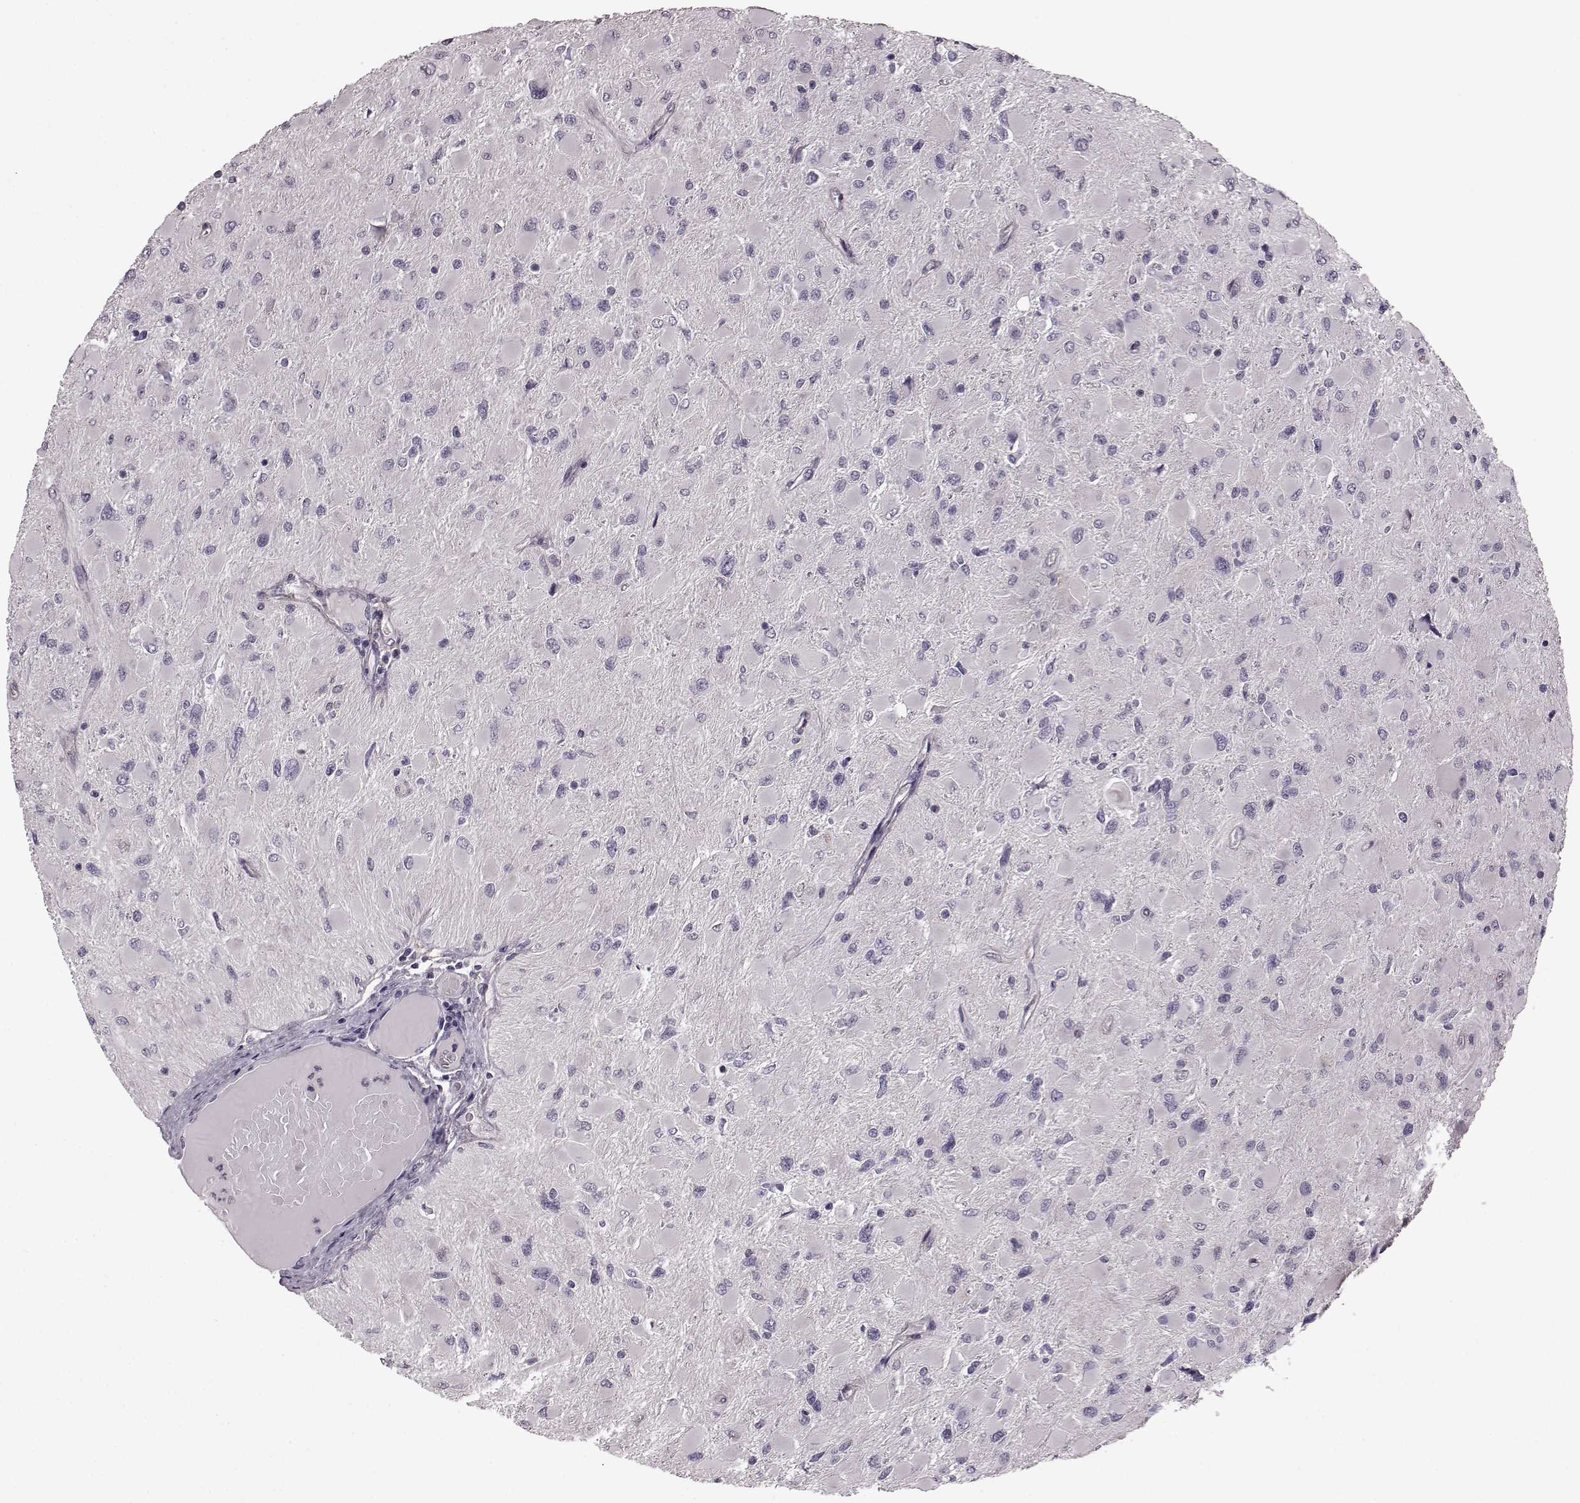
{"staining": {"intensity": "negative", "quantity": "none", "location": "none"}, "tissue": "glioma", "cell_type": "Tumor cells", "image_type": "cancer", "snomed": [{"axis": "morphology", "description": "Glioma, malignant, High grade"}, {"axis": "topography", "description": "Cerebral cortex"}], "caption": "DAB immunohistochemical staining of human high-grade glioma (malignant) reveals no significant expression in tumor cells.", "gene": "GRK1", "patient": {"sex": "female", "age": 36}}